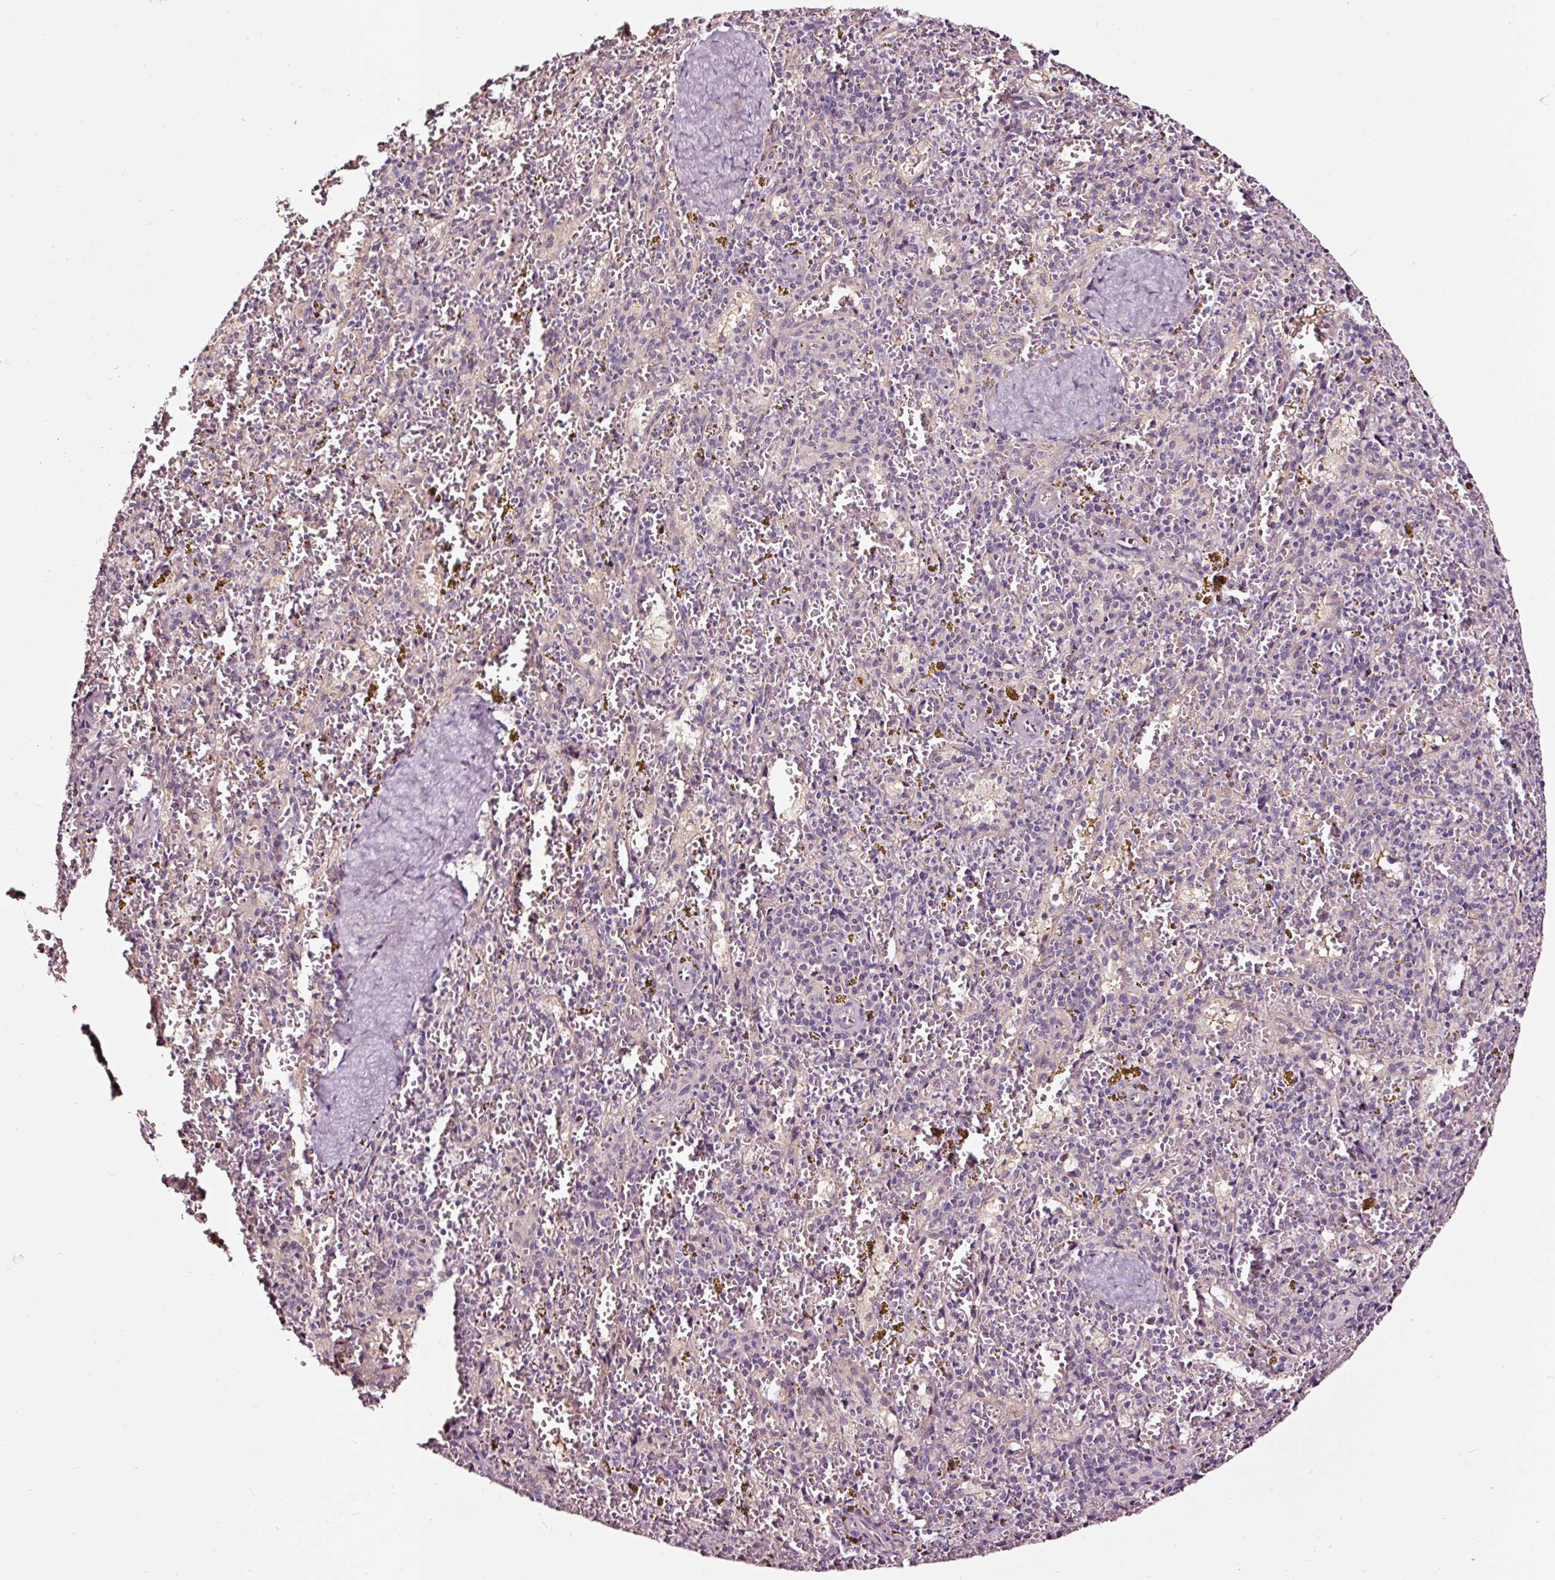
{"staining": {"intensity": "negative", "quantity": "none", "location": "none"}, "tissue": "spleen", "cell_type": "Cells in red pulp", "image_type": "normal", "snomed": [{"axis": "morphology", "description": "Normal tissue, NOS"}, {"axis": "topography", "description": "Spleen"}], "caption": "This photomicrograph is of normal spleen stained with IHC to label a protein in brown with the nuclei are counter-stained blue. There is no staining in cells in red pulp.", "gene": "UTP14A", "patient": {"sex": "male", "age": 57}}